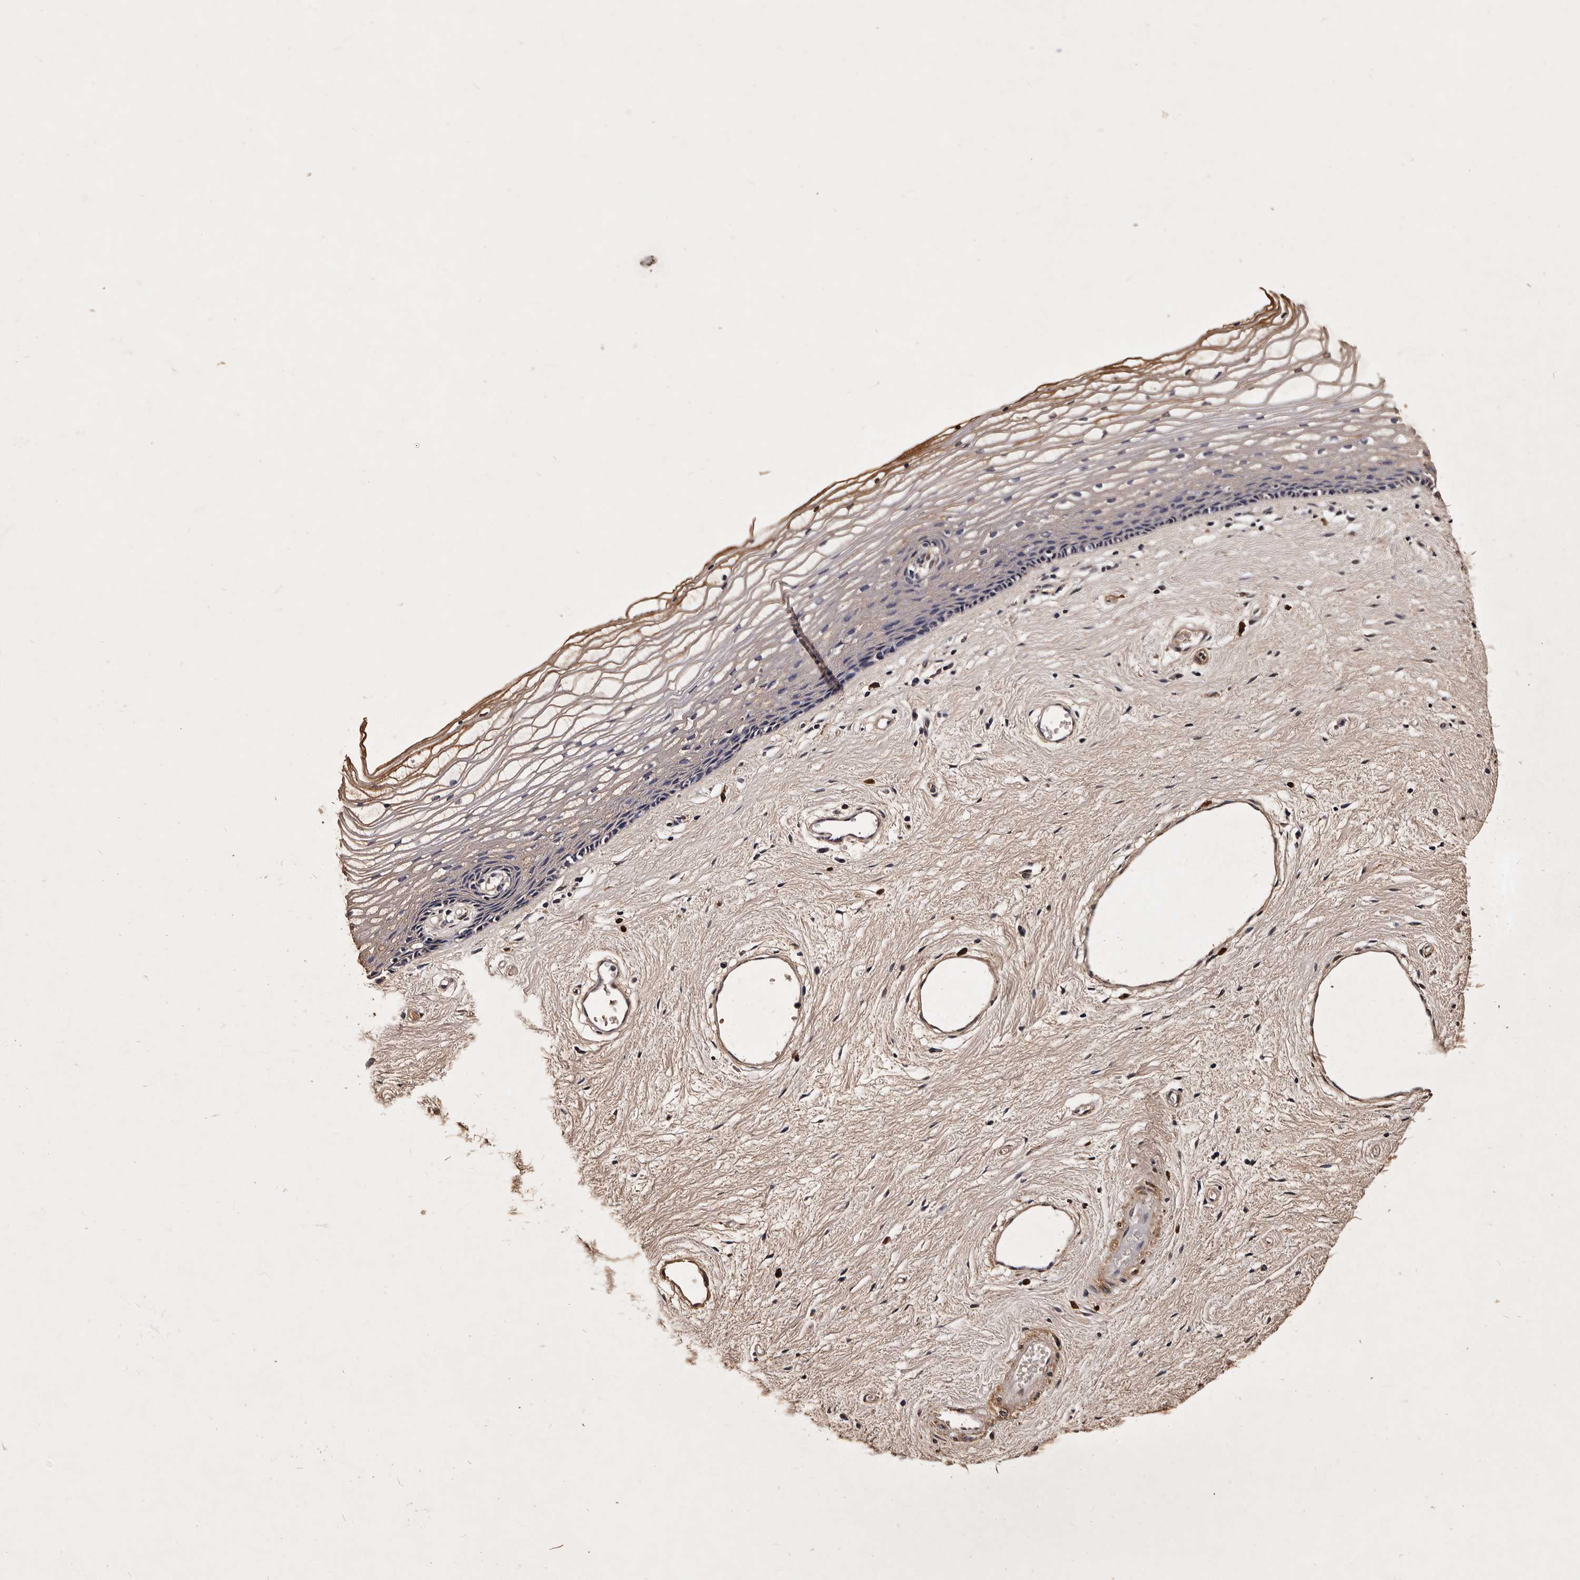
{"staining": {"intensity": "moderate", "quantity": "25%-75%", "location": "cytoplasmic/membranous"}, "tissue": "vagina", "cell_type": "Squamous epithelial cells", "image_type": "normal", "snomed": [{"axis": "morphology", "description": "Normal tissue, NOS"}, {"axis": "topography", "description": "Vagina"}], "caption": "Squamous epithelial cells show medium levels of moderate cytoplasmic/membranous staining in approximately 25%-75% of cells in benign vagina.", "gene": "PARS2", "patient": {"sex": "female", "age": 46}}